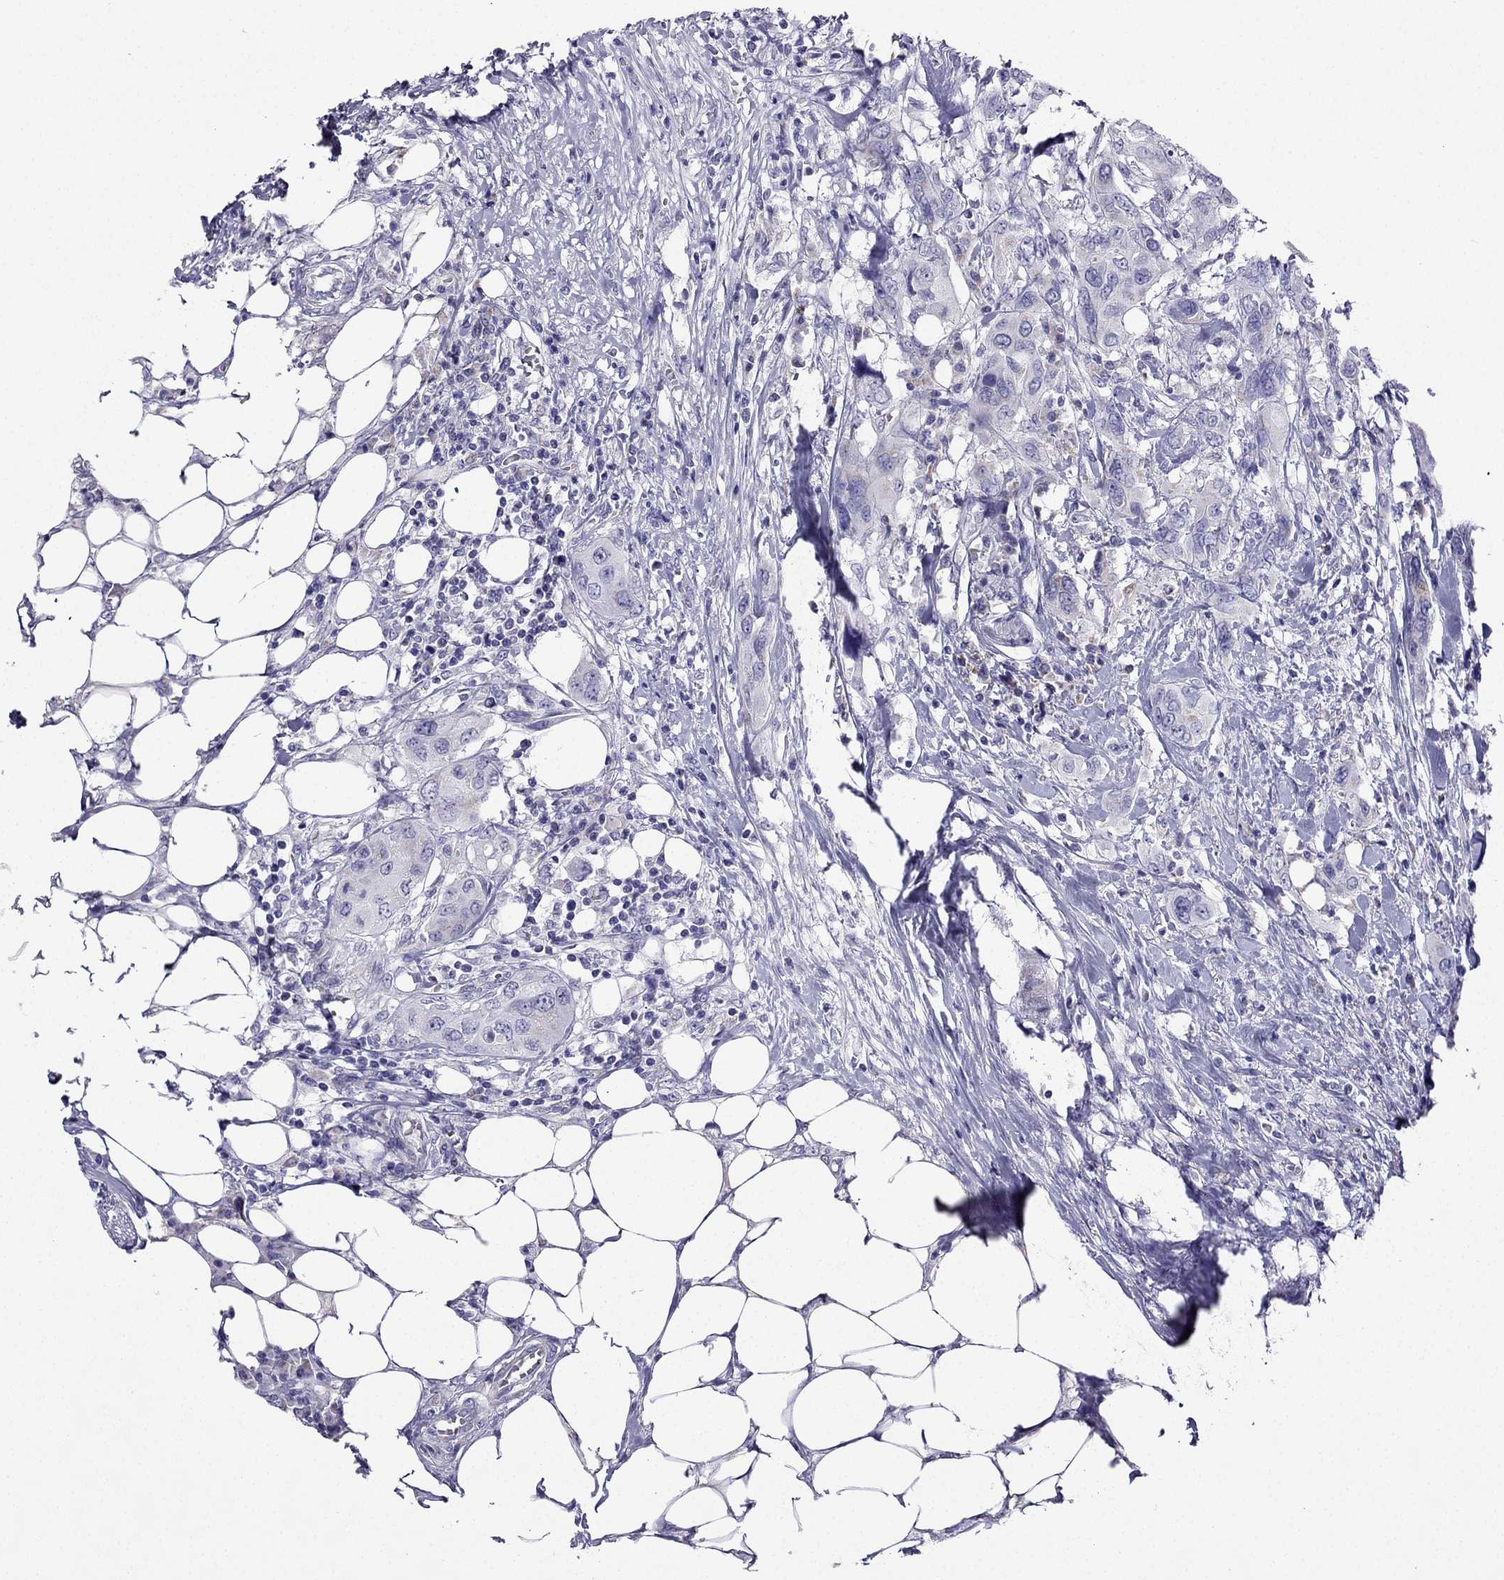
{"staining": {"intensity": "negative", "quantity": "none", "location": "none"}, "tissue": "urothelial cancer", "cell_type": "Tumor cells", "image_type": "cancer", "snomed": [{"axis": "morphology", "description": "Urothelial carcinoma, NOS"}, {"axis": "morphology", "description": "Urothelial carcinoma, High grade"}, {"axis": "topography", "description": "Urinary bladder"}], "caption": "High-grade urothelial carcinoma stained for a protein using immunohistochemistry (IHC) displays no positivity tumor cells.", "gene": "KIF5A", "patient": {"sex": "male", "age": 63}}